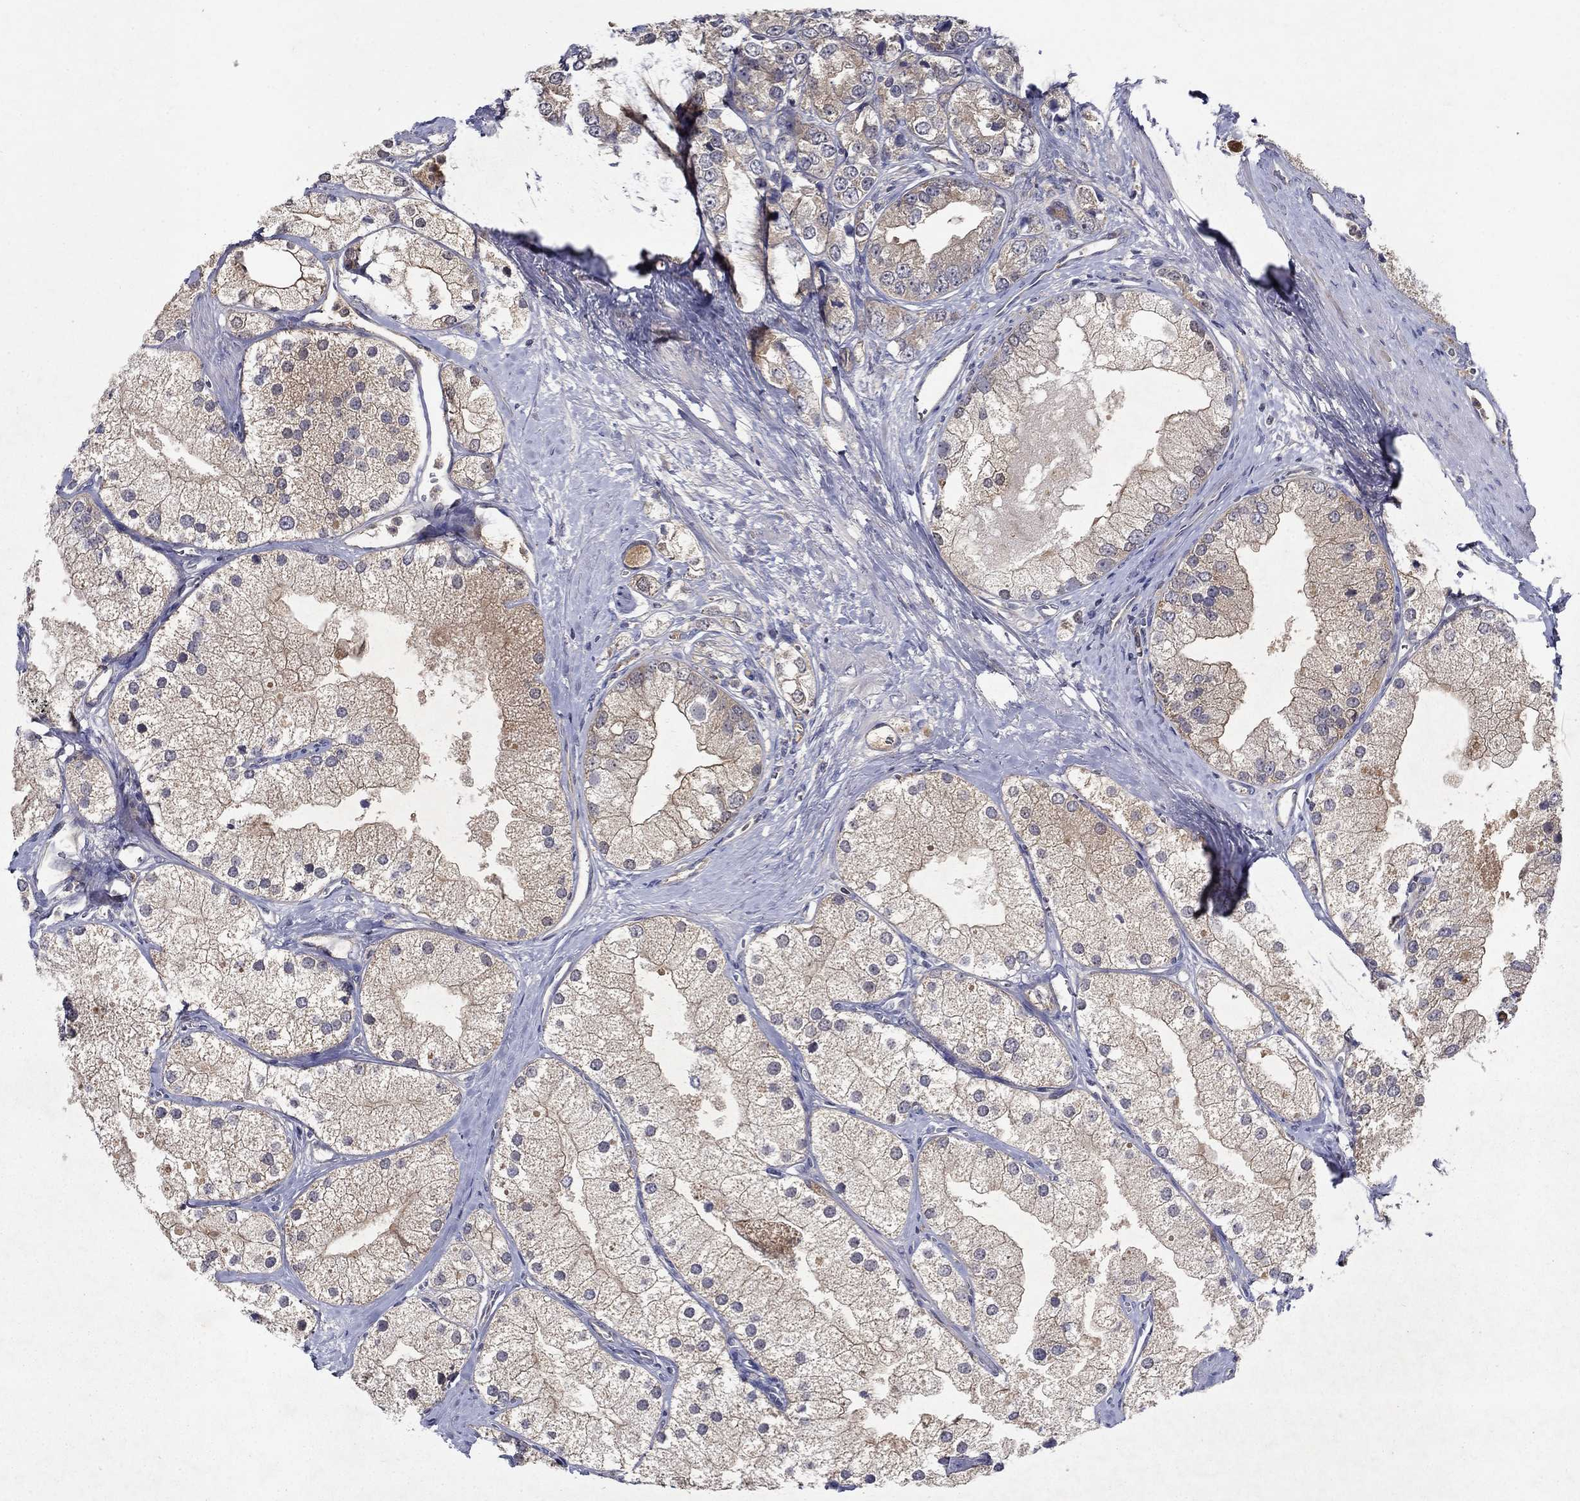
{"staining": {"intensity": "negative", "quantity": "none", "location": "none"}, "tissue": "prostate cancer", "cell_type": "Tumor cells", "image_type": "cancer", "snomed": [{"axis": "morphology", "description": "Adenocarcinoma, NOS"}, {"axis": "topography", "description": "Prostate and seminal vesicle, NOS"}, {"axis": "topography", "description": "Prostate"}], "caption": "Immunohistochemistry of prostate adenocarcinoma shows no positivity in tumor cells. (DAB immunohistochemistry with hematoxylin counter stain).", "gene": "GLTP", "patient": {"sex": "male", "age": 79}}